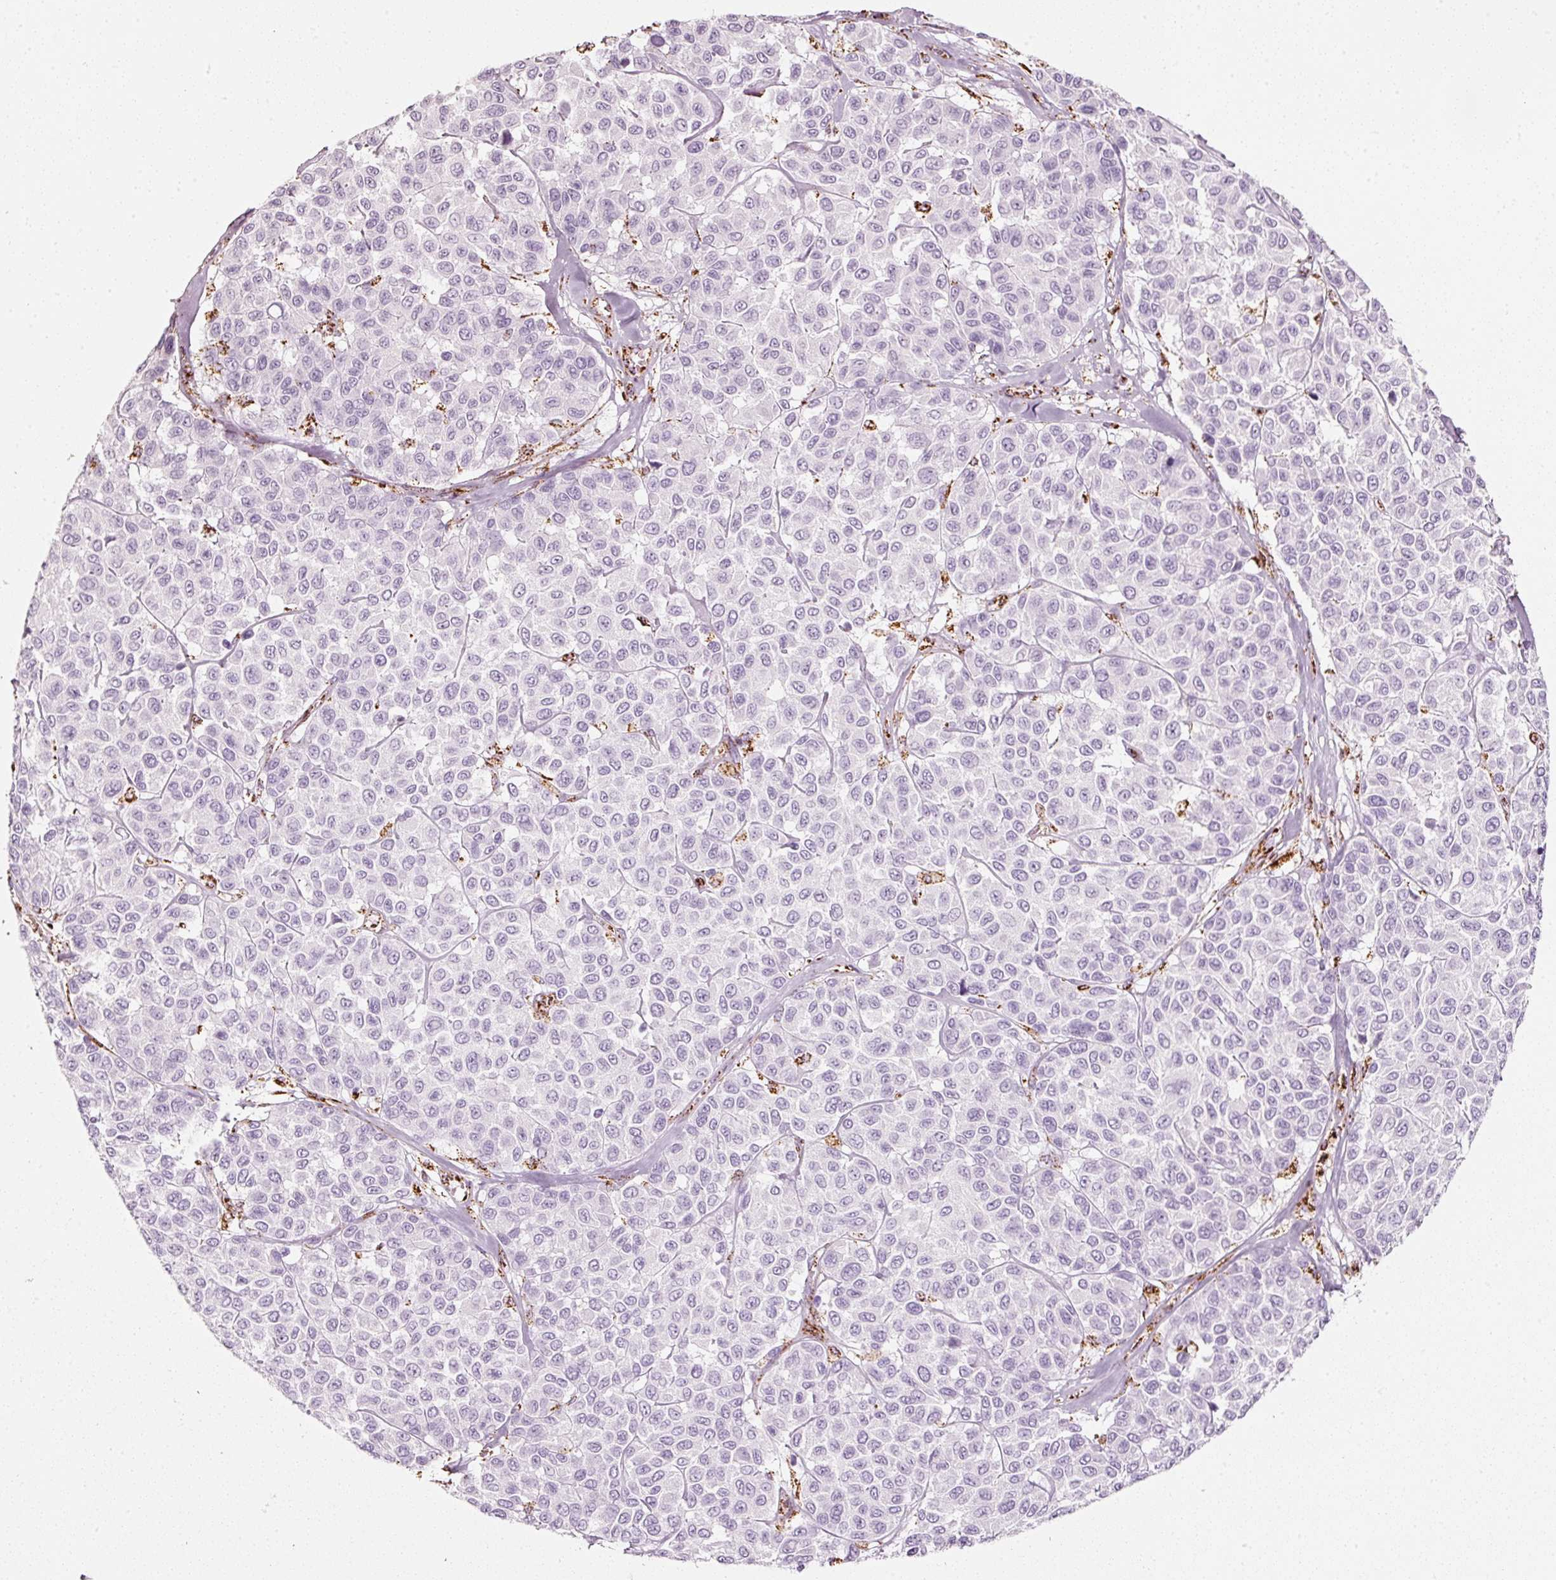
{"staining": {"intensity": "negative", "quantity": "none", "location": "none"}, "tissue": "melanoma", "cell_type": "Tumor cells", "image_type": "cancer", "snomed": [{"axis": "morphology", "description": "Malignant melanoma, NOS"}, {"axis": "topography", "description": "Skin"}], "caption": "There is no significant positivity in tumor cells of malignant melanoma. (DAB immunohistochemistry, high magnification).", "gene": "MT-CO2", "patient": {"sex": "female", "age": 66}}